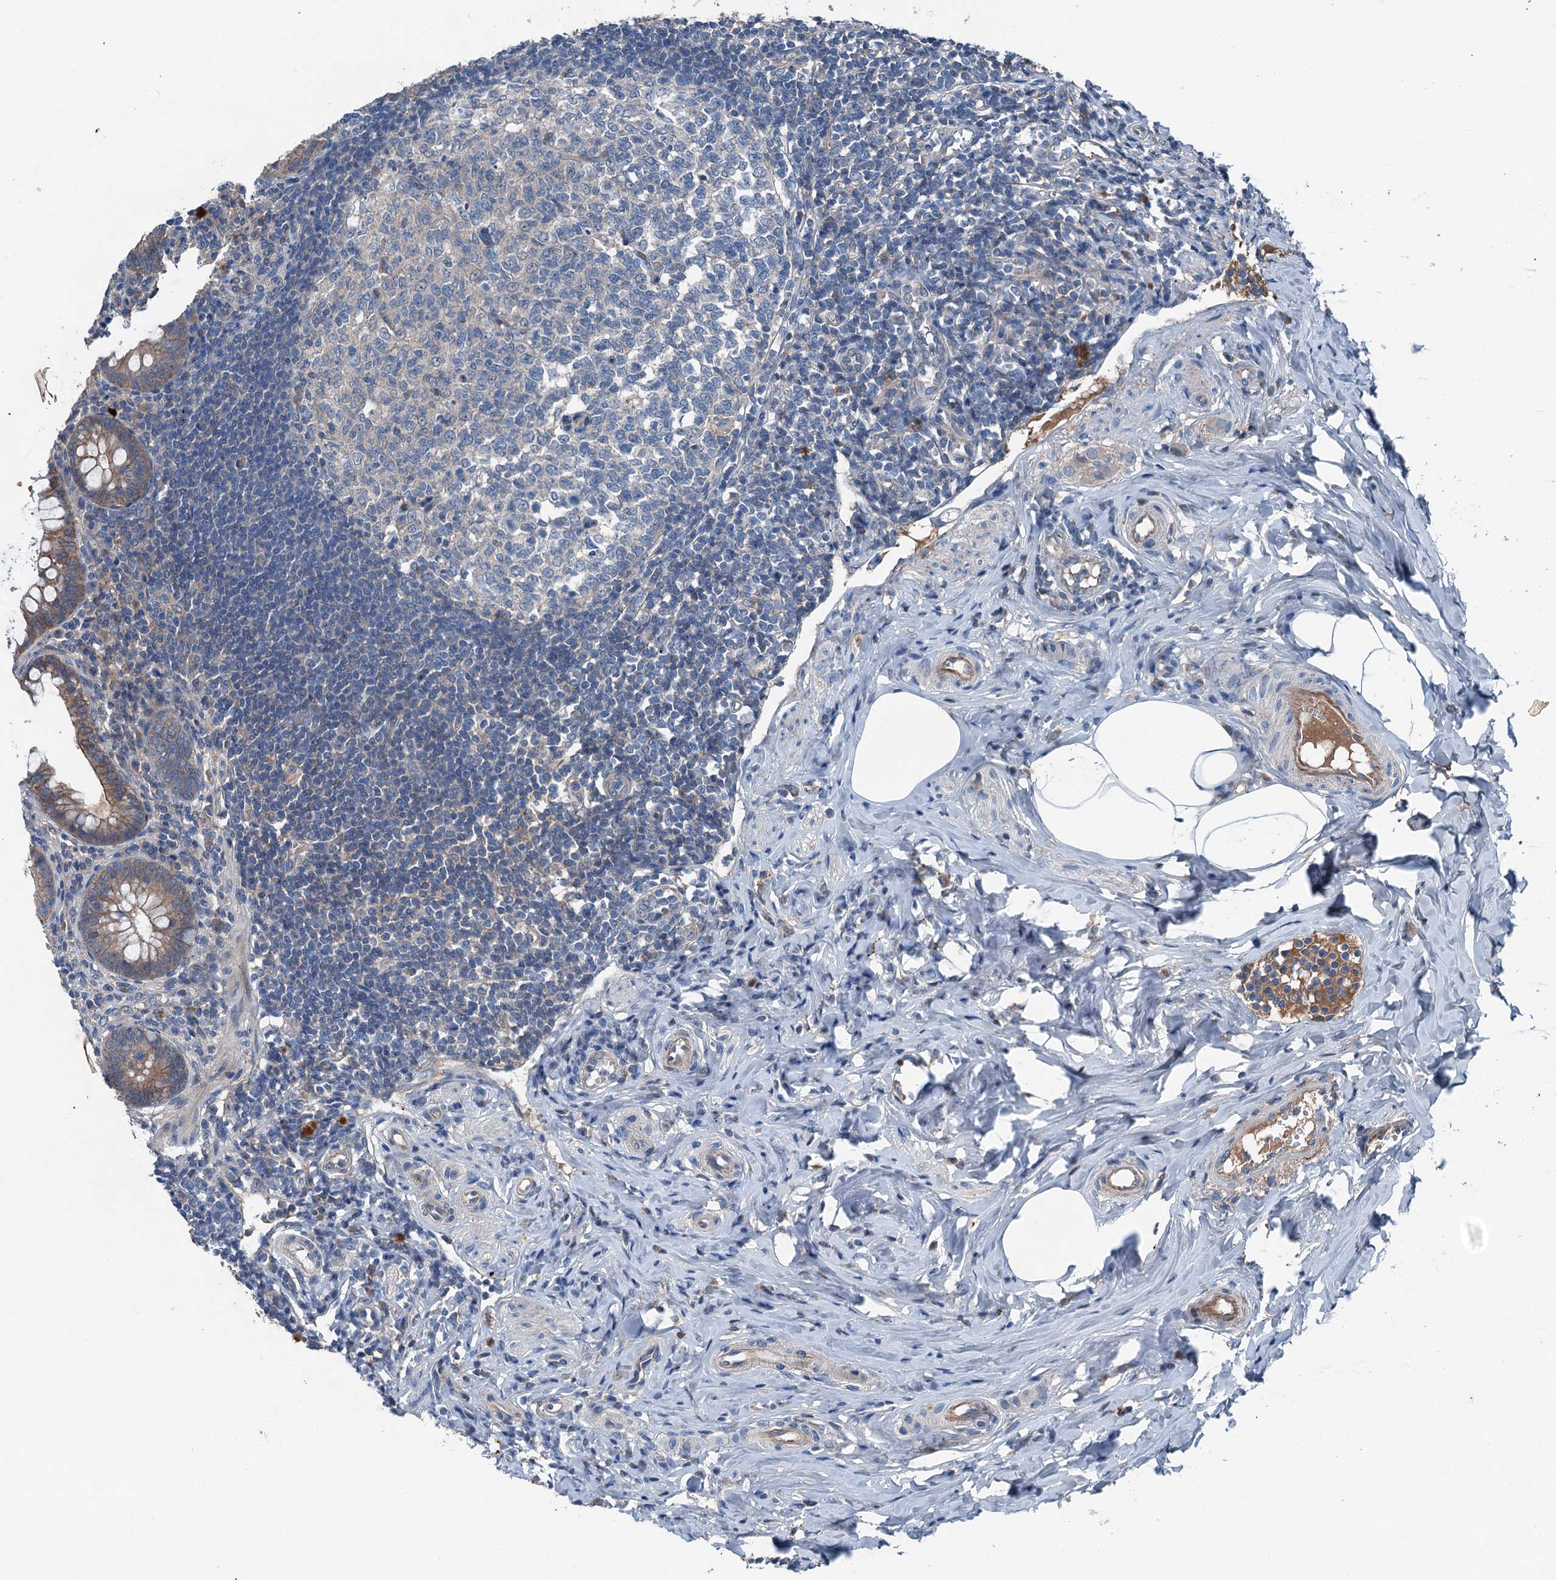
{"staining": {"intensity": "strong", "quantity": "25%-75%", "location": "cytoplasmic/membranous"}, "tissue": "appendix", "cell_type": "Glandular cells", "image_type": "normal", "snomed": [{"axis": "morphology", "description": "Normal tissue, NOS"}, {"axis": "topography", "description": "Appendix"}], "caption": "The immunohistochemical stain shows strong cytoplasmic/membranous staining in glandular cells of unremarkable appendix. (brown staining indicates protein expression, while blue staining denotes nuclei).", "gene": "SLC2A10", "patient": {"sex": "female", "age": 33}}